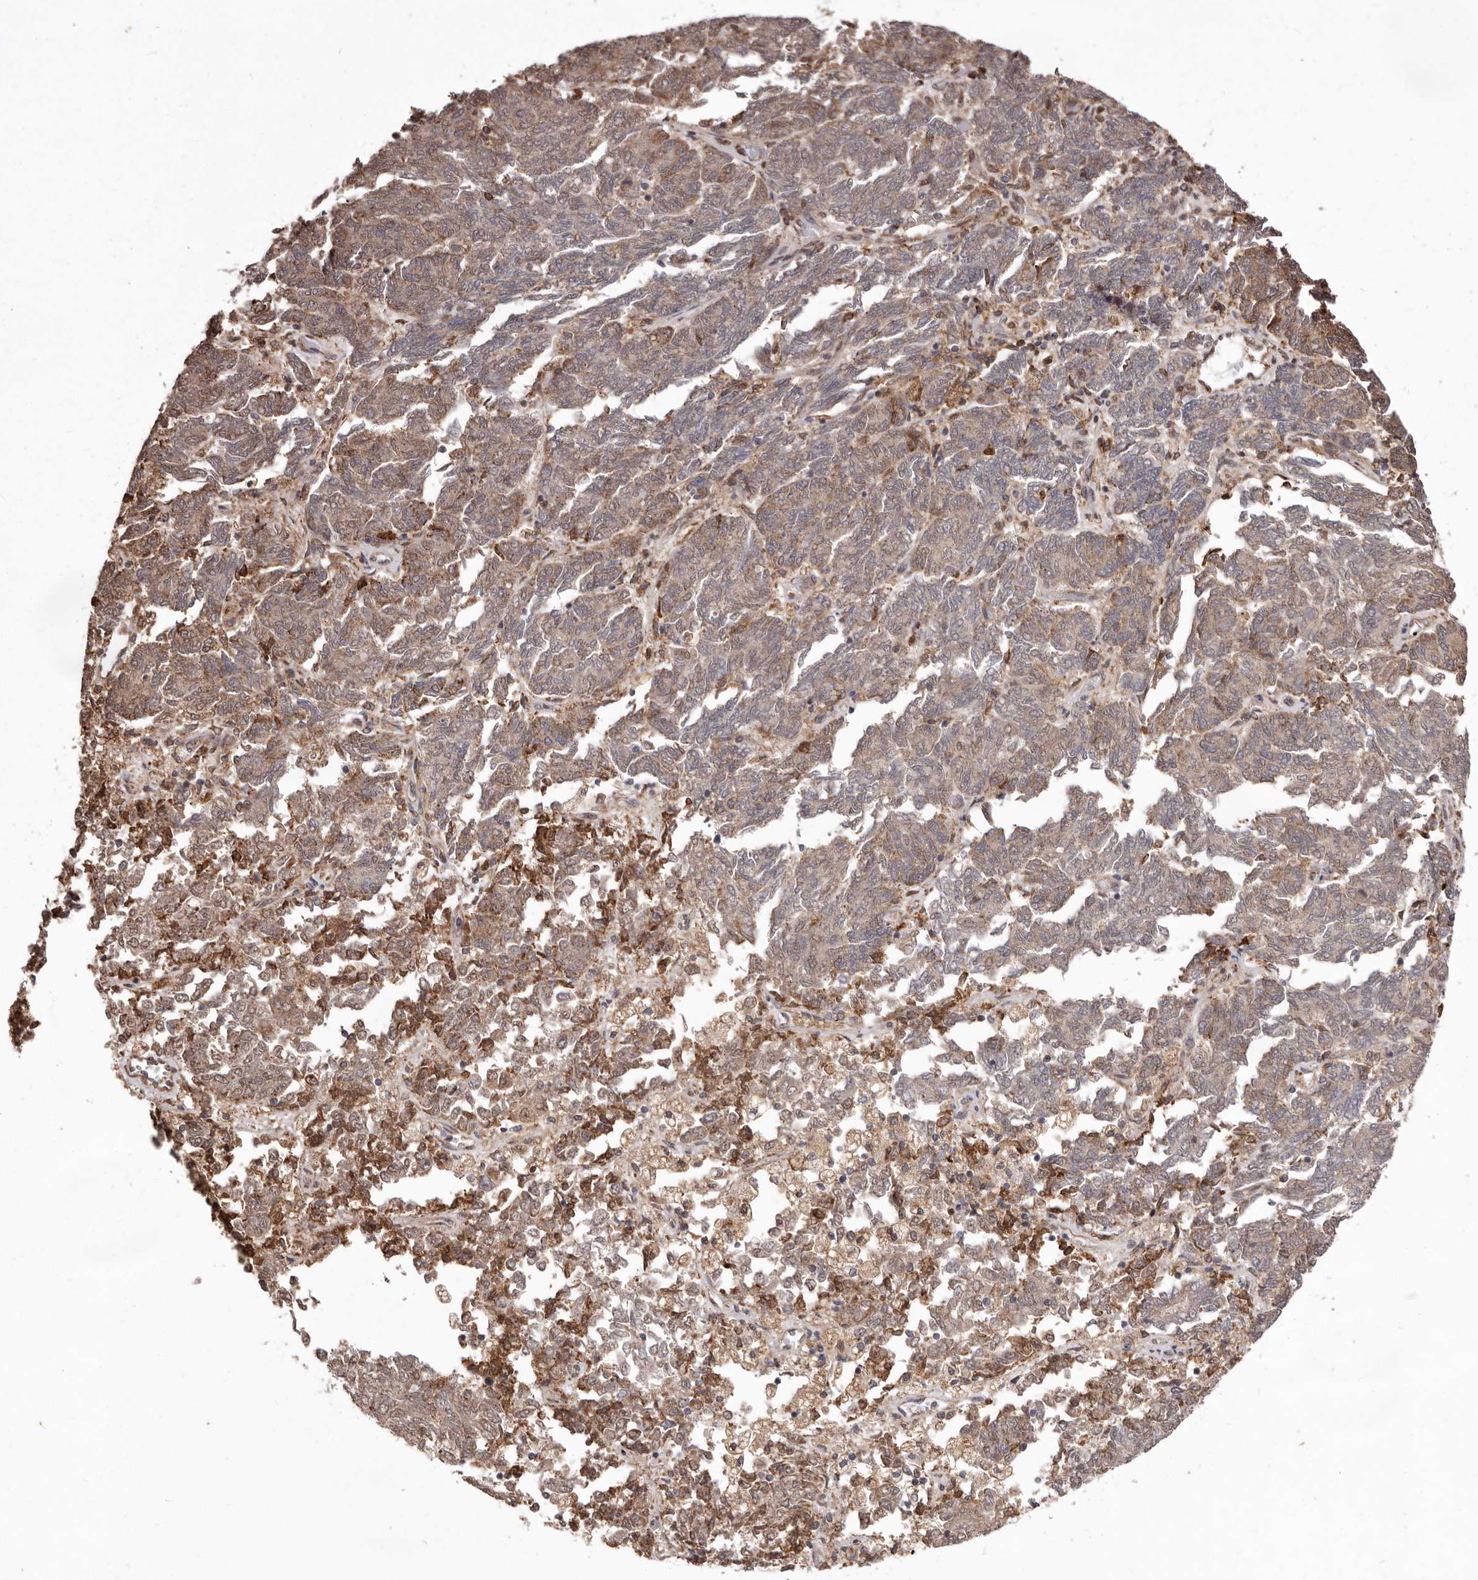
{"staining": {"intensity": "moderate", "quantity": ">75%", "location": "cytoplasmic/membranous"}, "tissue": "endometrial cancer", "cell_type": "Tumor cells", "image_type": "cancer", "snomed": [{"axis": "morphology", "description": "Adenocarcinoma, NOS"}, {"axis": "topography", "description": "Endometrium"}], "caption": "Moderate cytoplasmic/membranous staining is present in approximately >75% of tumor cells in endometrial cancer (adenocarcinoma).", "gene": "RRM2B", "patient": {"sex": "female", "age": 80}}